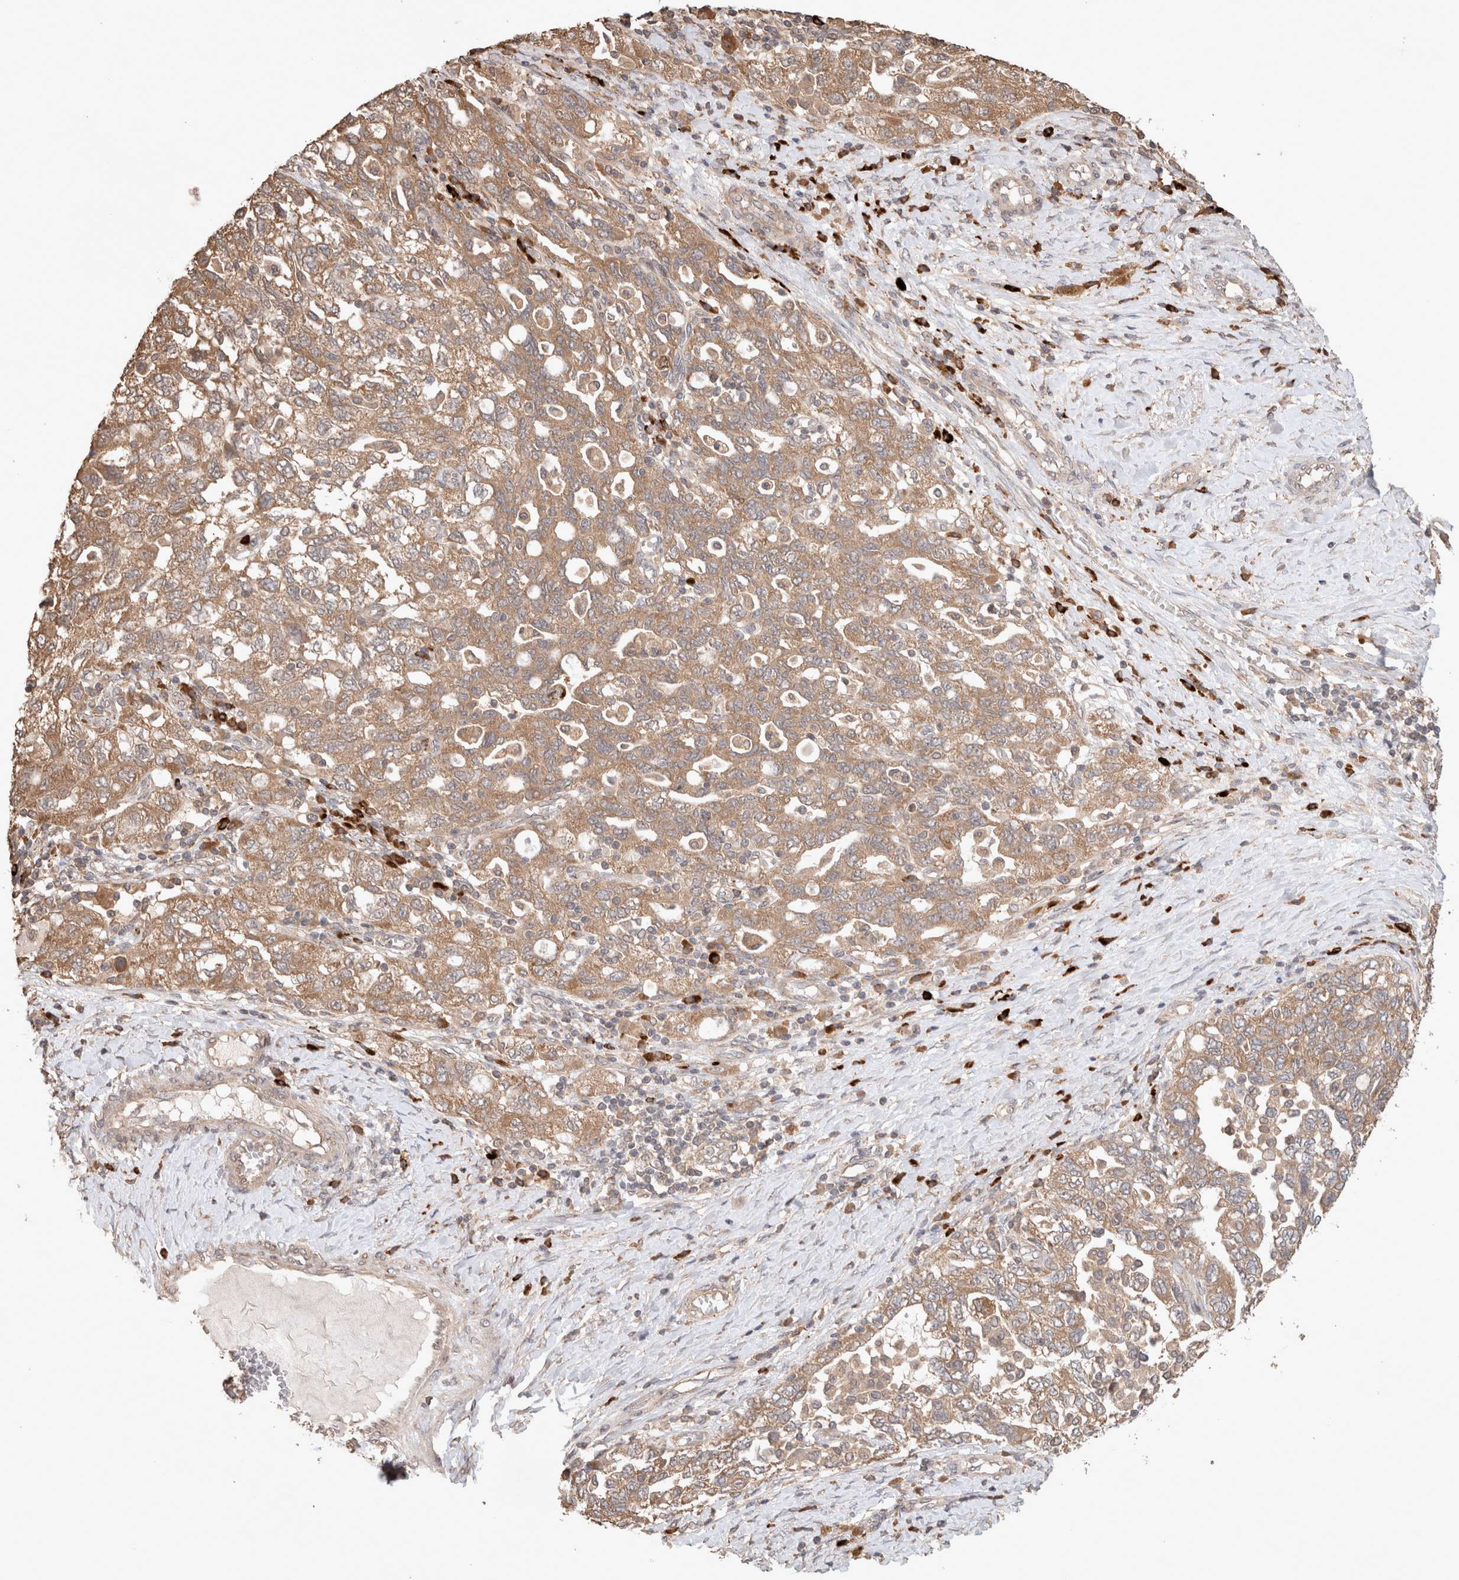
{"staining": {"intensity": "moderate", "quantity": ">75%", "location": "cytoplasmic/membranous"}, "tissue": "ovarian cancer", "cell_type": "Tumor cells", "image_type": "cancer", "snomed": [{"axis": "morphology", "description": "Carcinoma, NOS"}, {"axis": "morphology", "description": "Cystadenocarcinoma, serous, NOS"}, {"axis": "topography", "description": "Ovary"}], "caption": "This is a micrograph of immunohistochemistry (IHC) staining of ovarian serous cystadenocarcinoma, which shows moderate expression in the cytoplasmic/membranous of tumor cells.", "gene": "HROB", "patient": {"sex": "female", "age": 69}}